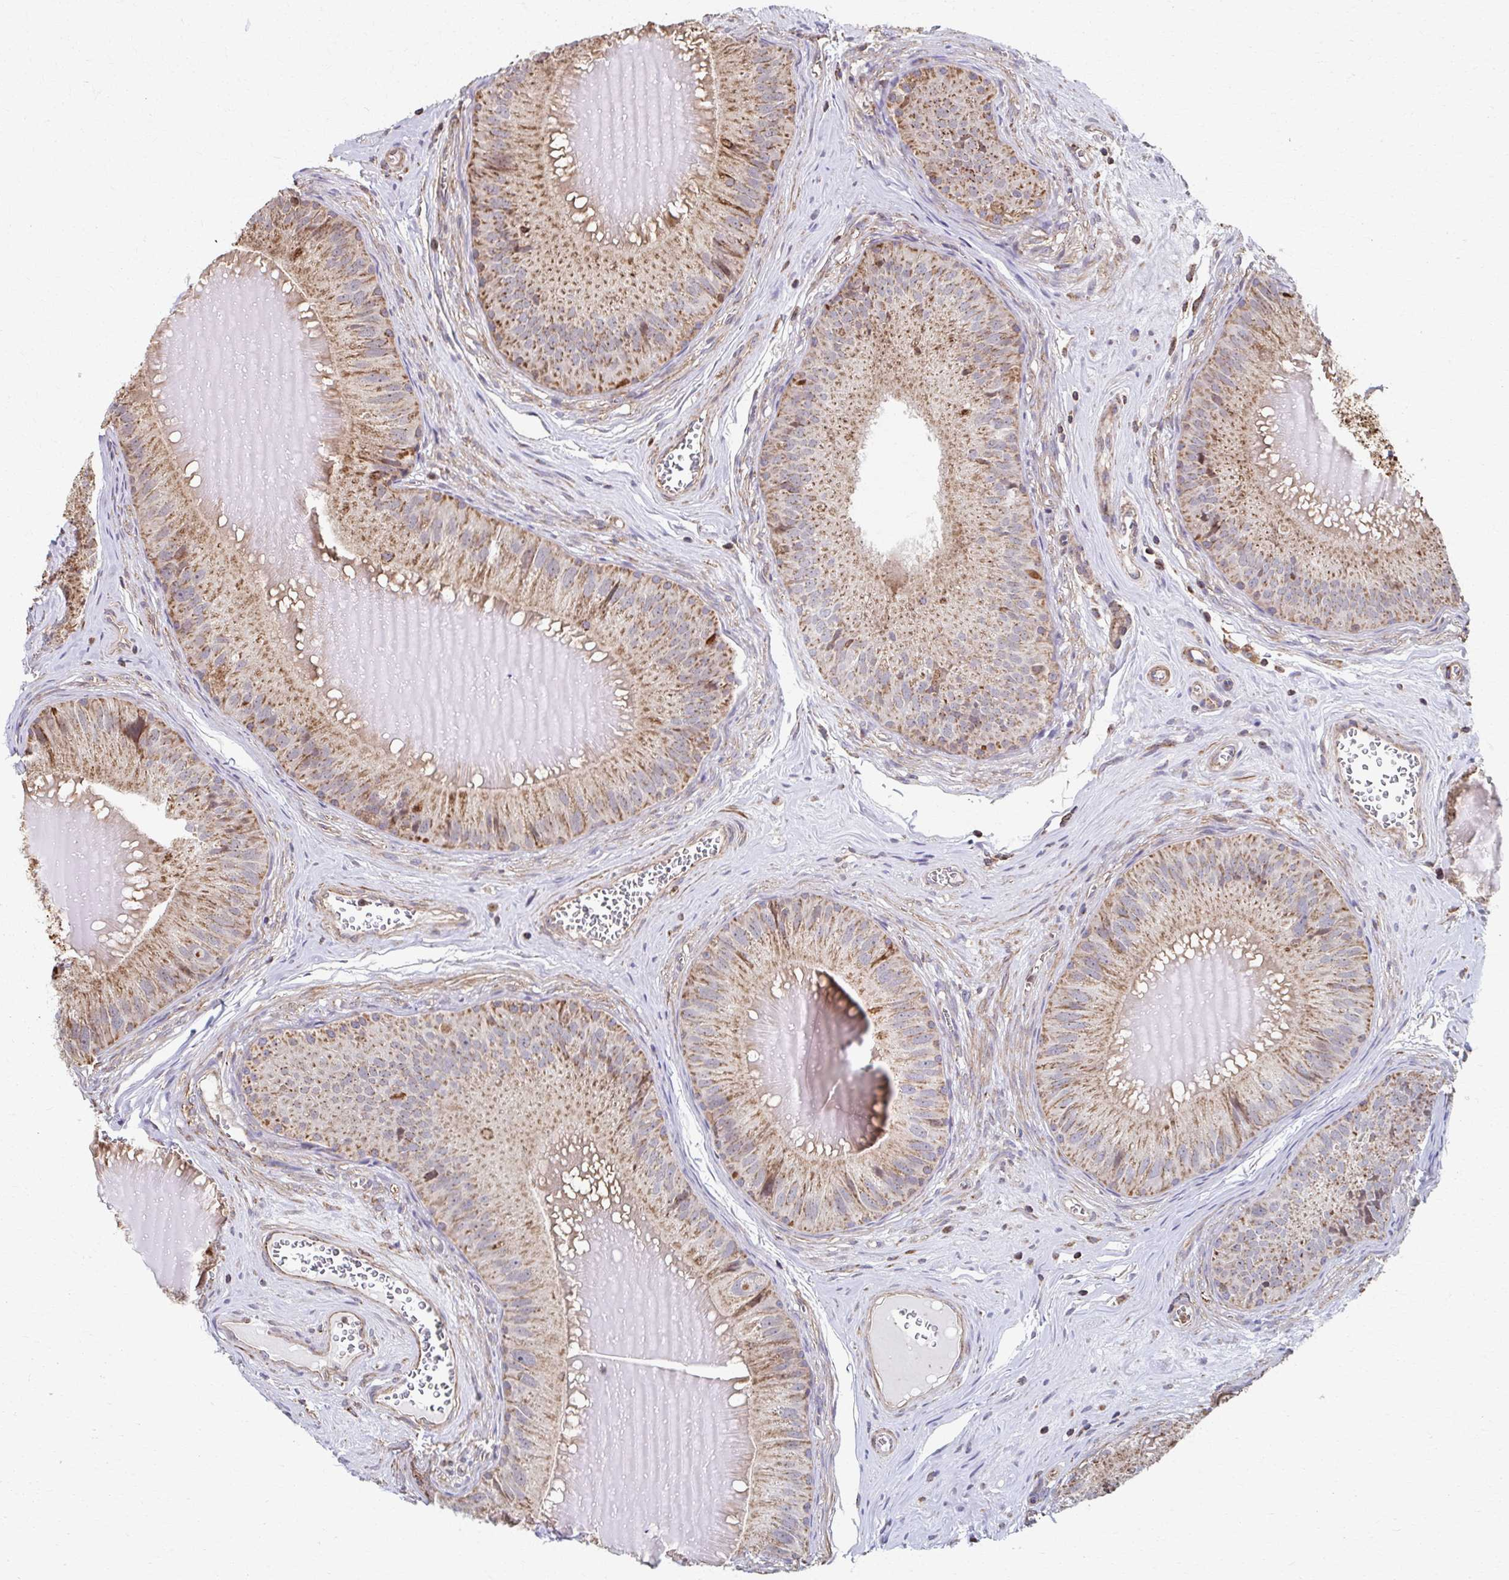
{"staining": {"intensity": "moderate", "quantity": ">75%", "location": "cytoplasmic/membranous"}, "tissue": "epididymis", "cell_type": "Glandular cells", "image_type": "normal", "snomed": [{"axis": "morphology", "description": "Normal tissue, NOS"}, {"axis": "topography", "description": "Epididymis, spermatic cord, NOS"}], "caption": "Glandular cells exhibit medium levels of moderate cytoplasmic/membranous positivity in approximately >75% of cells in normal human epididymis.", "gene": "KLHL34", "patient": {"sex": "male", "age": 39}}